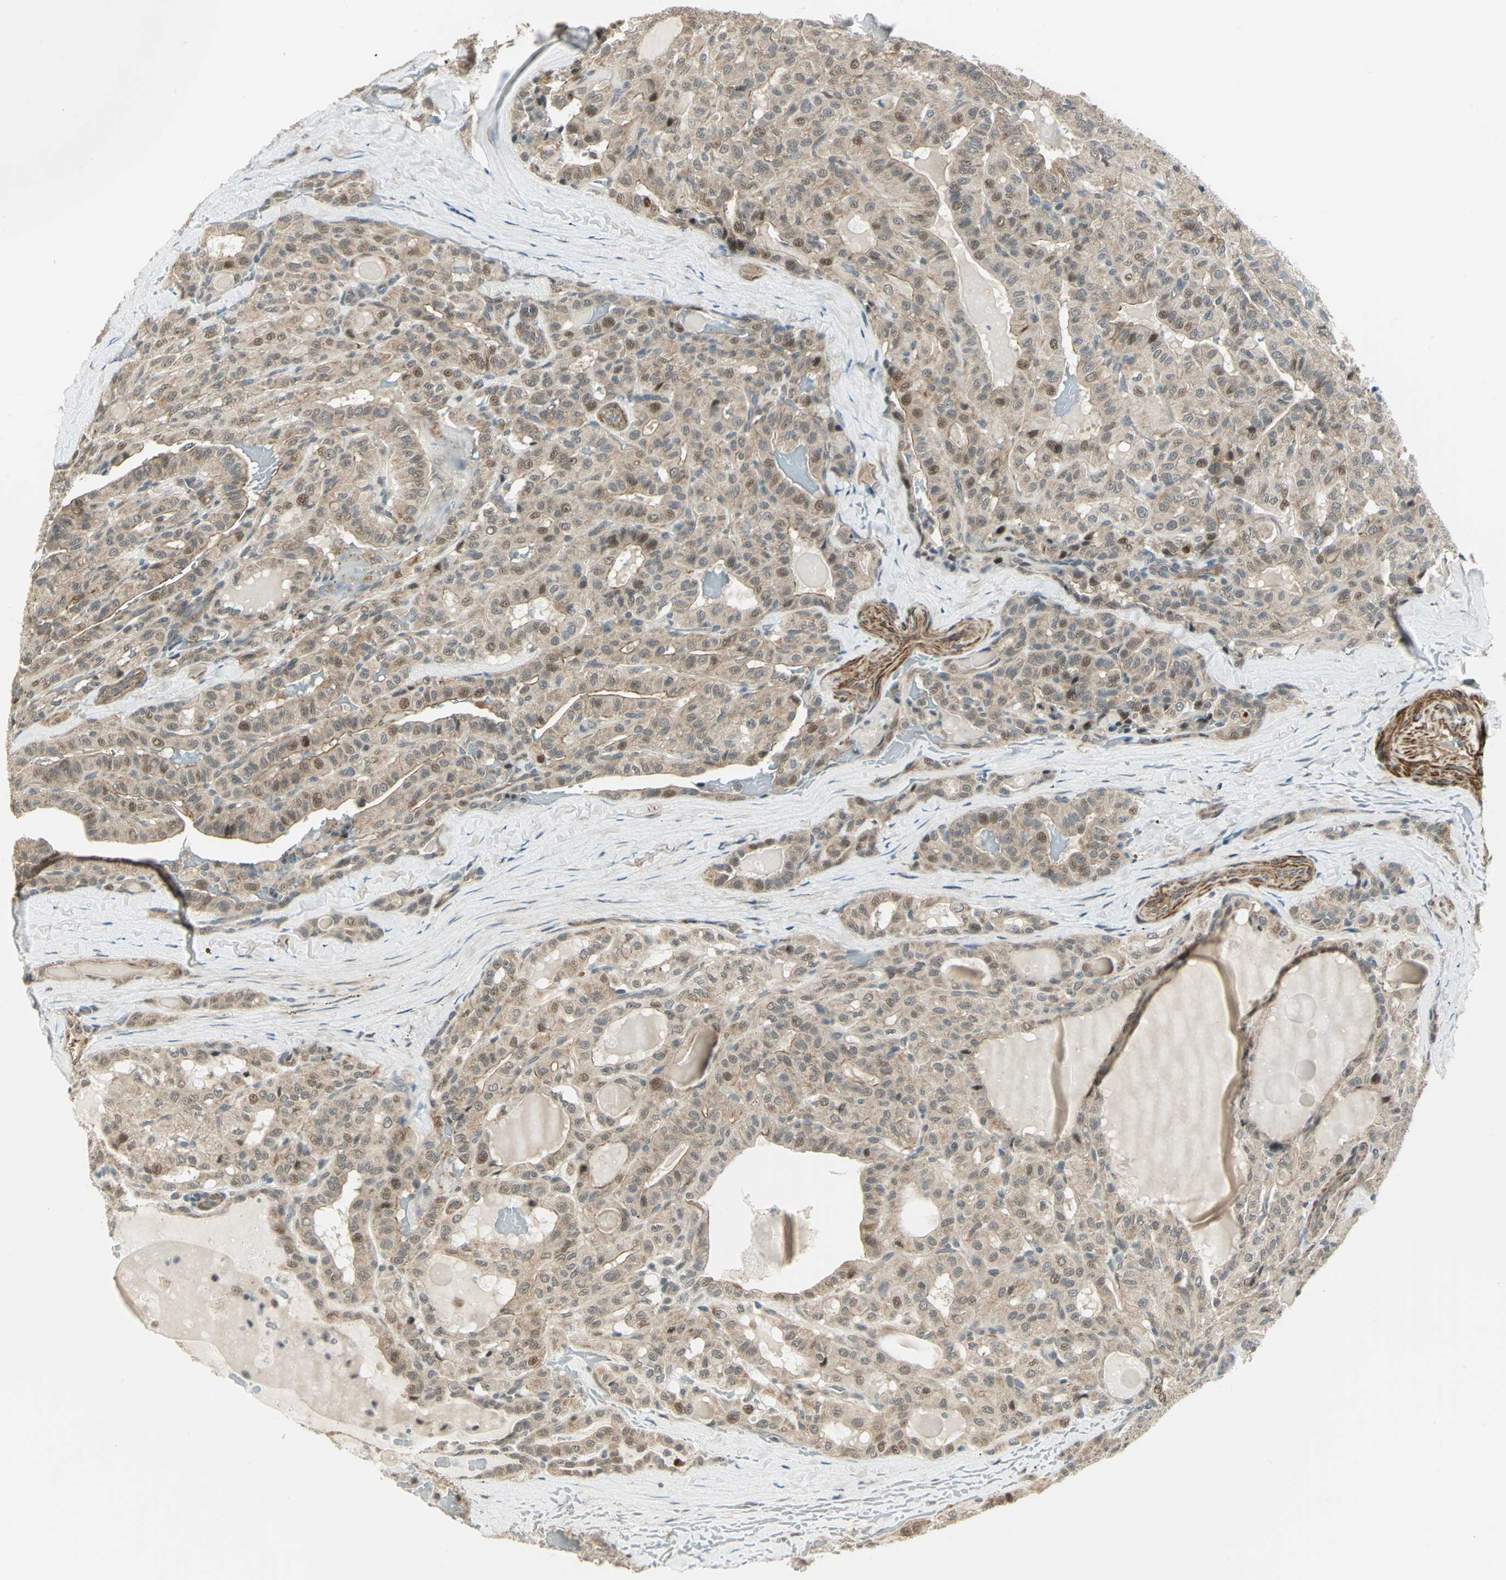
{"staining": {"intensity": "weak", "quantity": ">75%", "location": "cytoplasmic/membranous,nuclear"}, "tissue": "thyroid cancer", "cell_type": "Tumor cells", "image_type": "cancer", "snomed": [{"axis": "morphology", "description": "Papillary adenocarcinoma, NOS"}, {"axis": "topography", "description": "Thyroid gland"}], "caption": "Protein staining shows weak cytoplasmic/membranous and nuclear staining in approximately >75% of tumor cells in thyroid cancer.", "gene": "PLAGL2", "patient": {"sex": "male", "age": 77}}